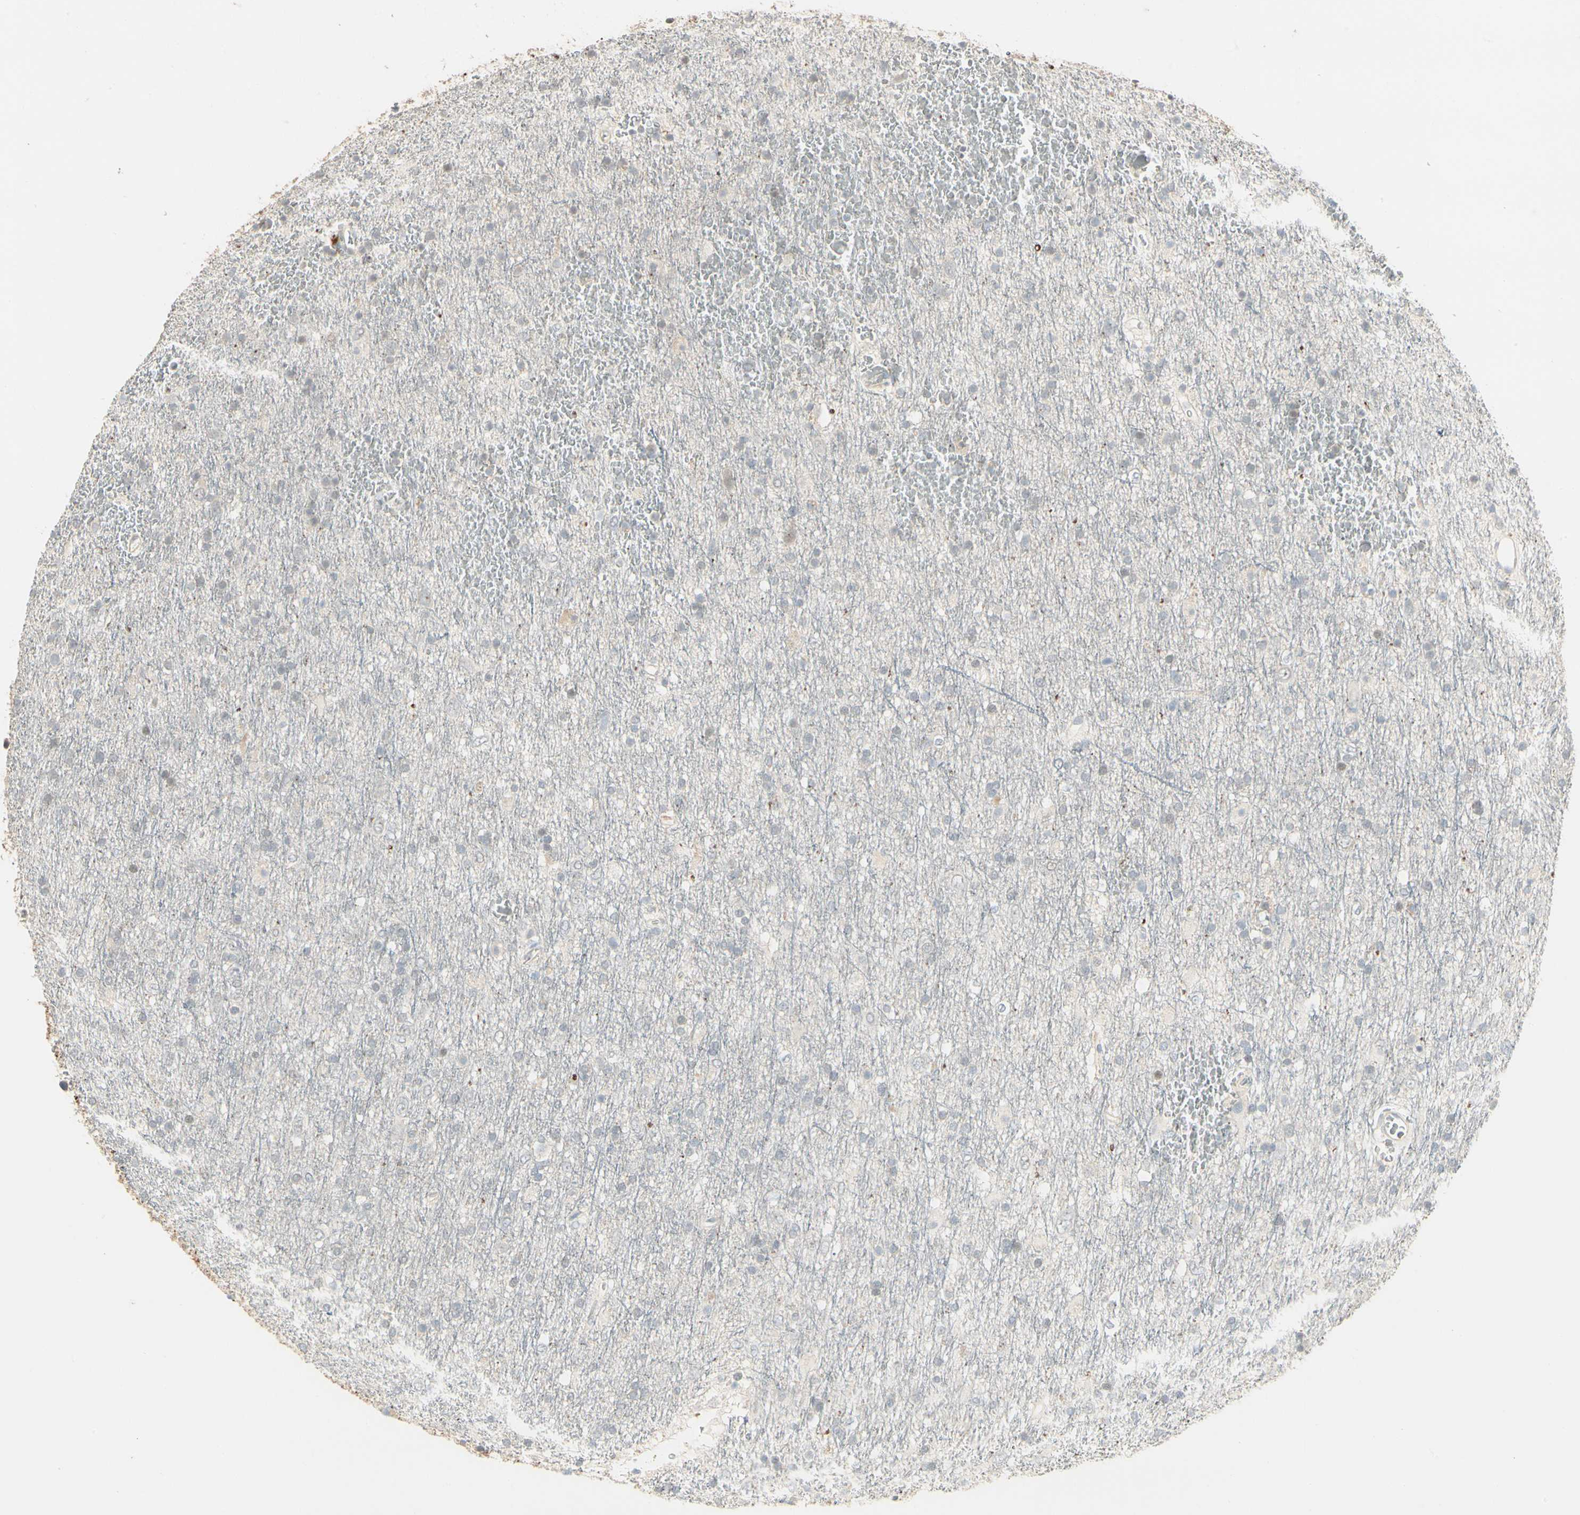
{"staining": {"intensity": "negative", "quantity": "none", "location": "none"}, "tissue": "glioma", "cell_type": "Tumor cells", "image_type": "cancer", "snomed": [{"axis": "morphology", "description": "Glioma, malignant, Low grade"}, {"axis": "topography", "description": "Brain"}], "caption": "High magnification brightfield microscopy of malignant glioma (low-grade) stained with DAB (3,3'-diaminobenzidine) (brown) and counterstained with hematoxylin (blue): tumor cells show no significant staining. (DAB immunohistochemistry with hematoxylin counter stain).", "gene": "SKIL", "patient": {"sex": "male", "age": 77}}